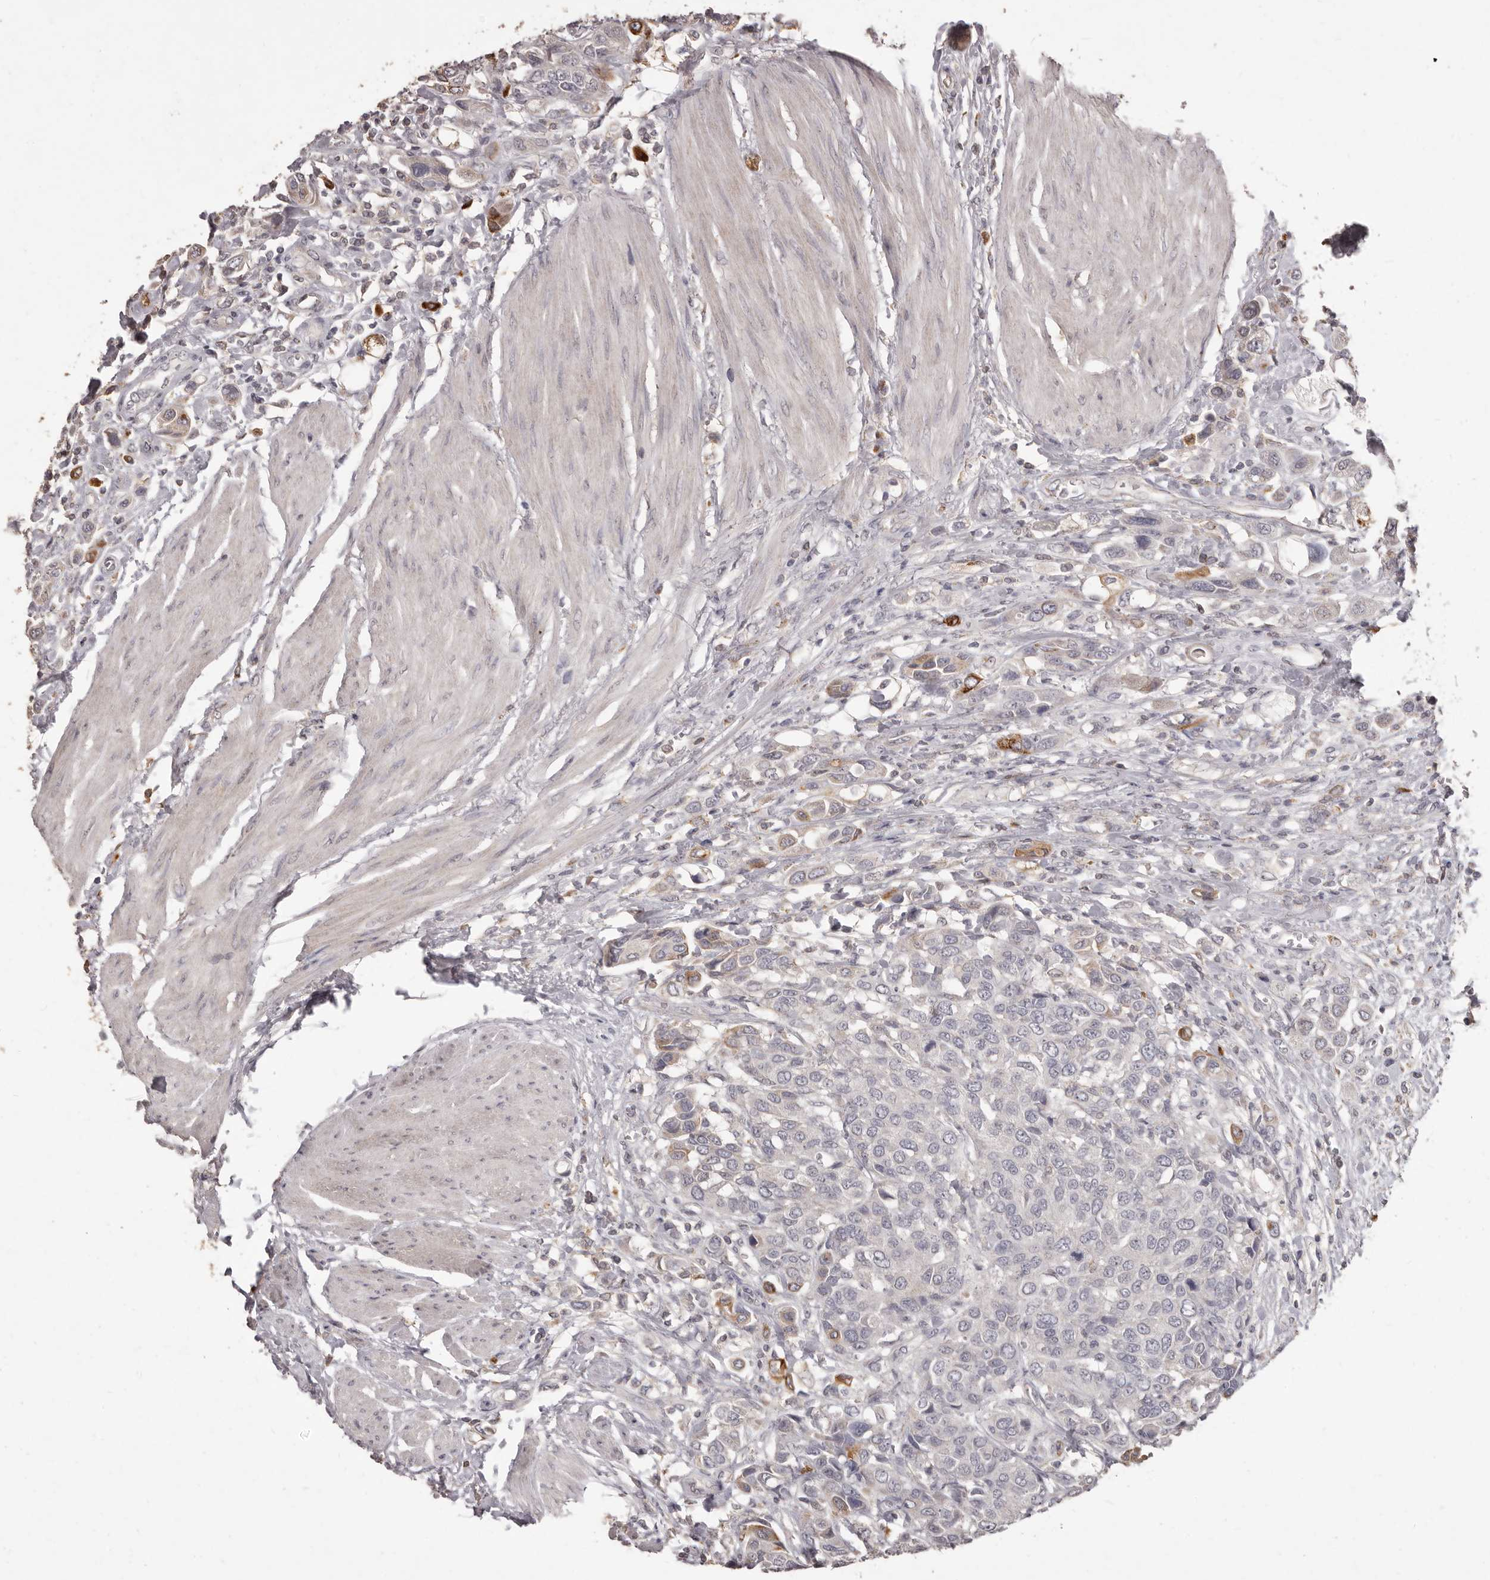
{"staining": {"intensity": "negative", "quantity": "none", "location": "none"}, "tissue": "urothelial cancer", "cell_type": "Tumor cells", "image_type": "cancer", "snomed": [{"axis": "morphology", "description": "Urothelial carcinoma, High grade"}, {"axis": "topography", "description": "Urinary bladder"}], "caption": "Tumor cells show no significant staining in urothelial carcinoma (high-grade).", "gene": "PRSS27", "patient": {"sex": "male", "age": 50}}